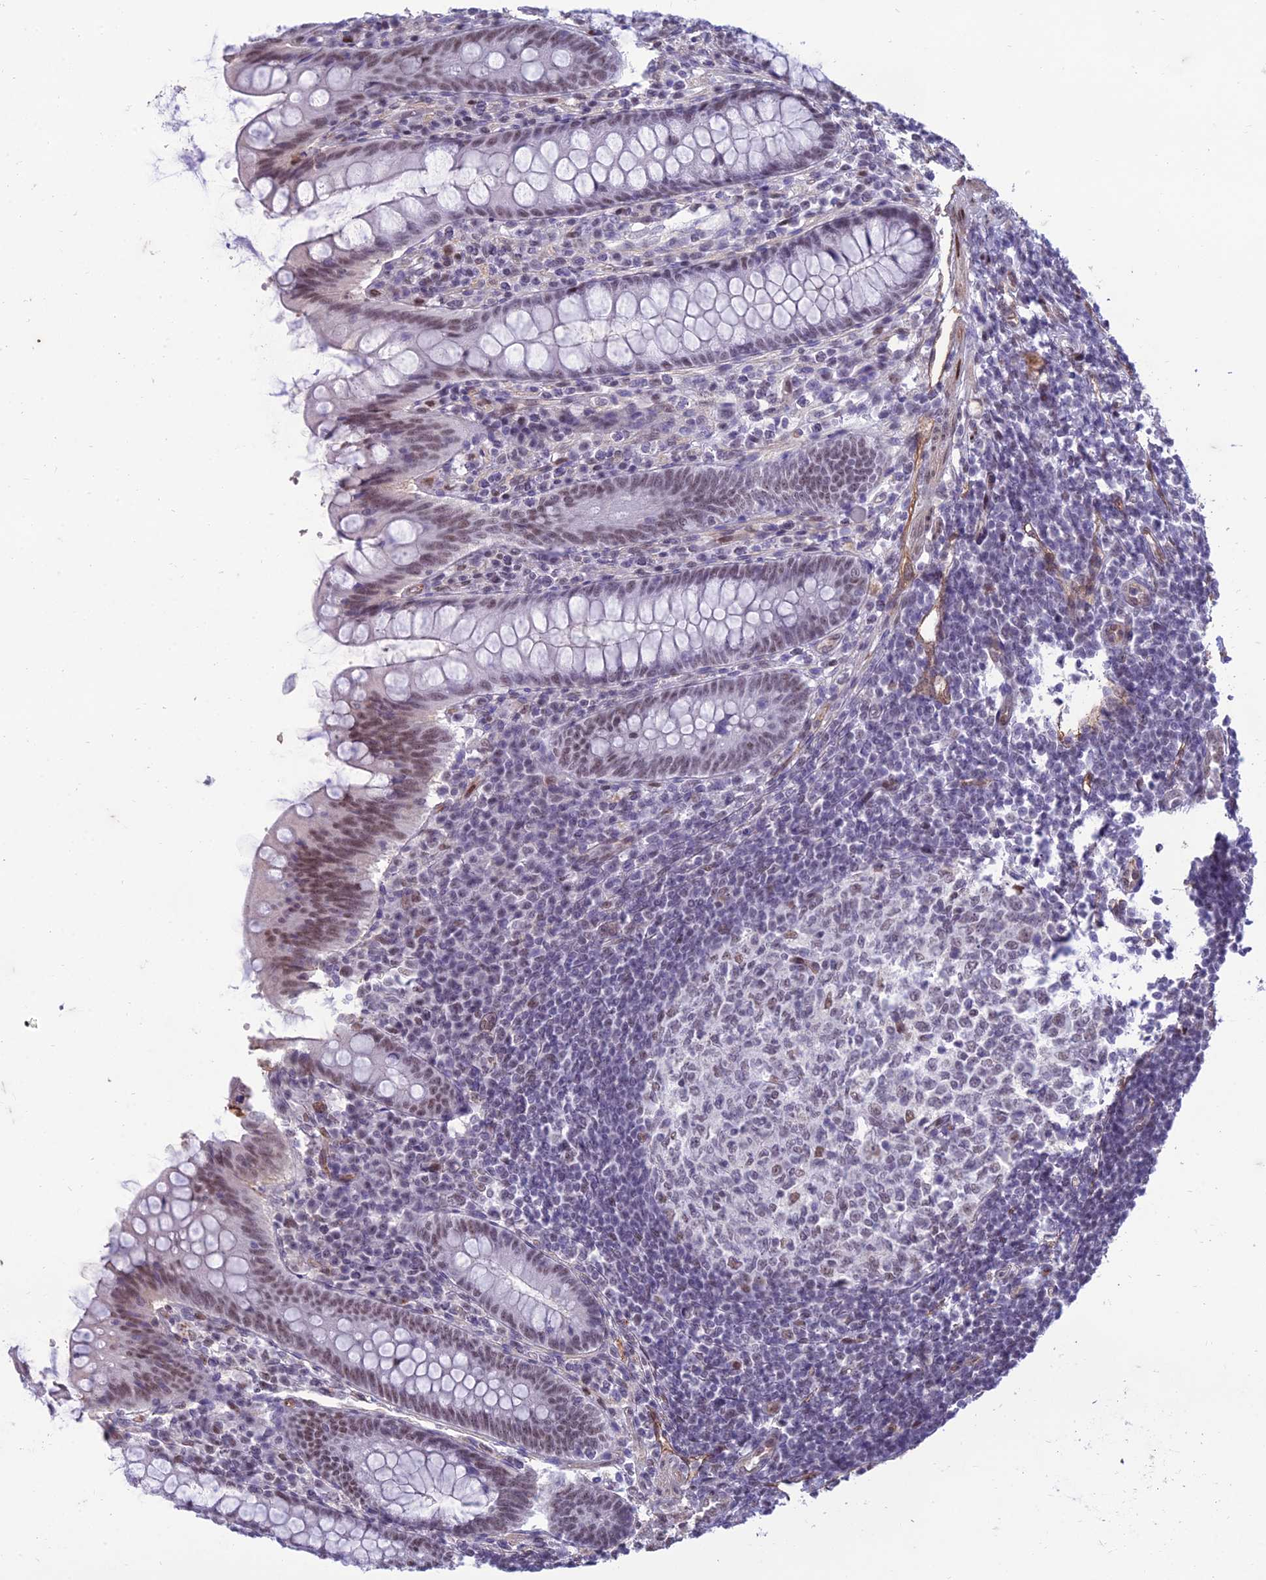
{"staining": {"intensity": "moderate", "quantity": "25%-75%", "location": "nuclear"}, "tissue": "appendix", "cell_type": "Glandular cells", "image_type": "normal", "snomed": [{"axis": "morphology", "description": "Normal tissue, NOS"}, {"axis": "topography", "description": "Appendix"}], "caption": "A brown stain shows moderate nuclear expression of a protein in glandular cells of normal human appendix. The protein is shown in brown color, while the nuclei are stained blue.", "gene": "RANBP3", "patient": {"sex": "female", "age": 33}}